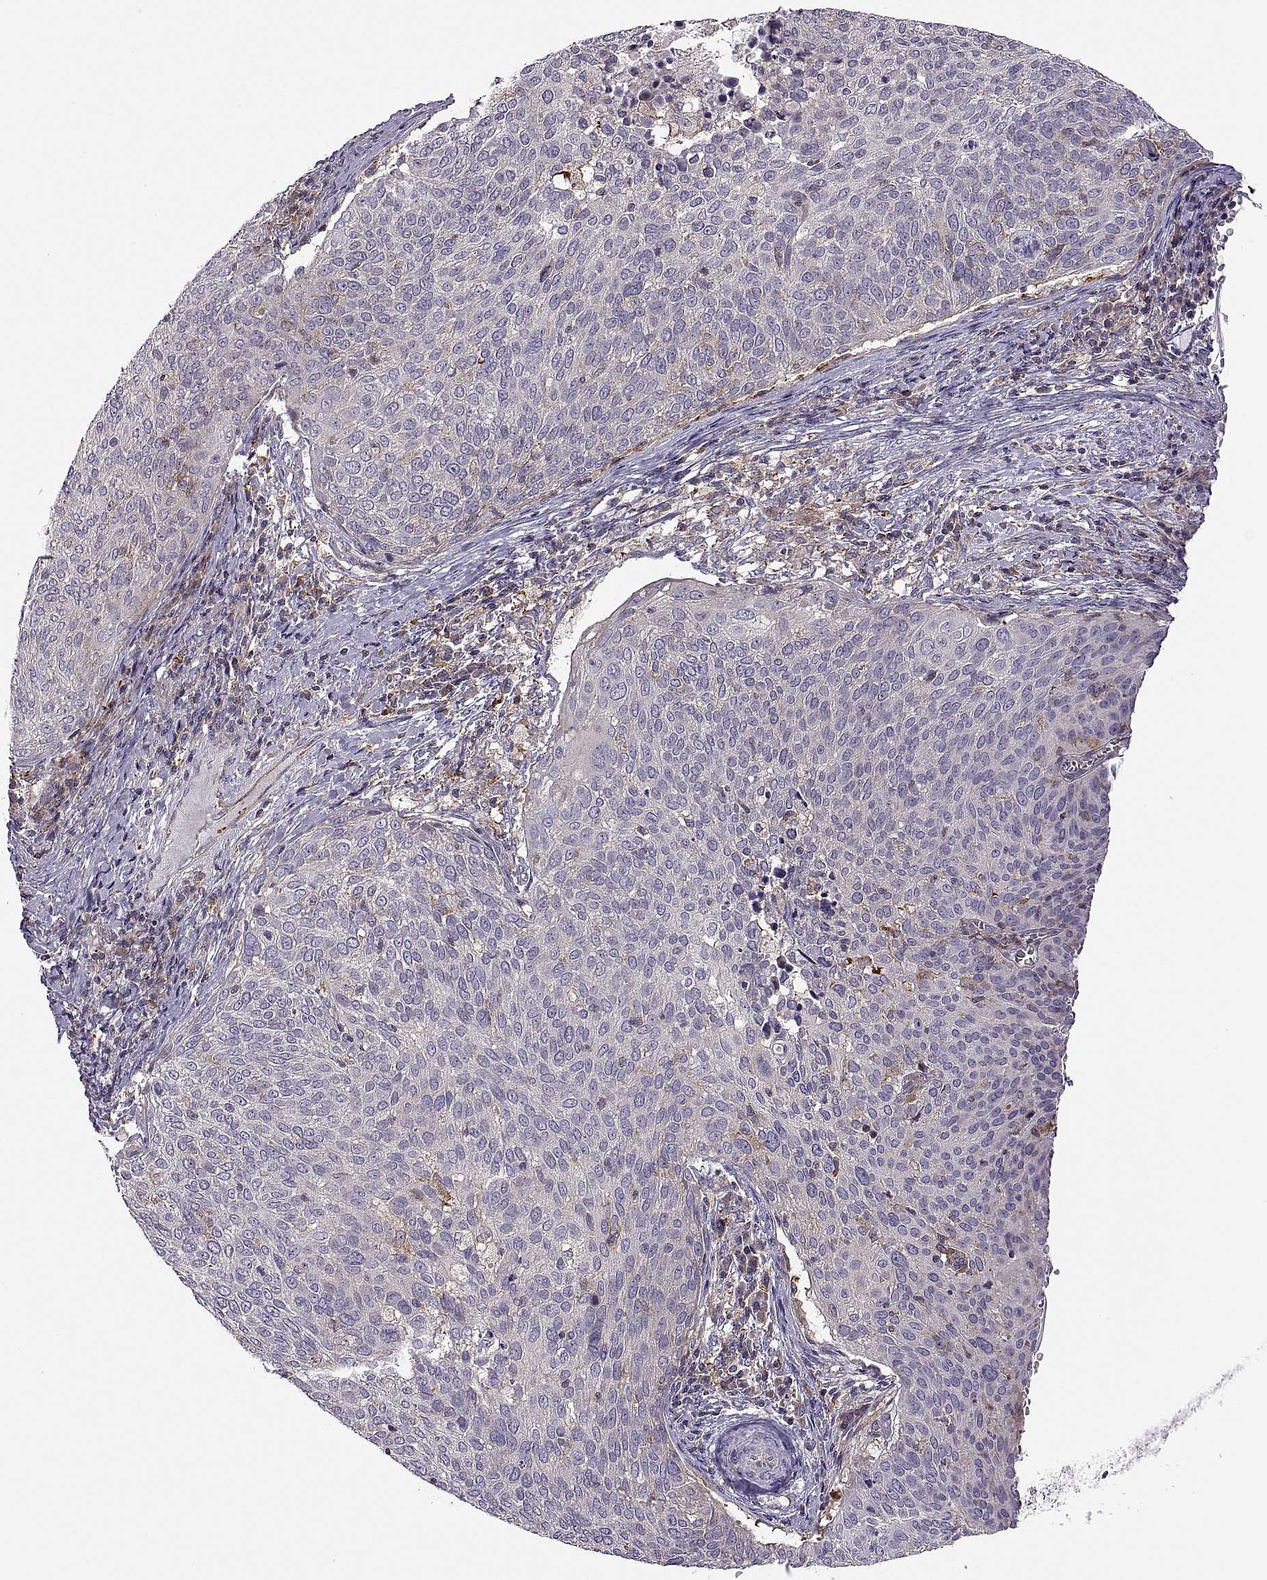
{"staining": {"intensity": "weak", "quantity": "<25%", "location": "cytoplasmic/membranous"}, "tissue": "cervical cancer", "cell_type": "Tumor cells", "image_type": "cancer", "snomed": [{"axis": "morphology", "description": "Squamous cell carcinoma, NOS"}, {"axis": "topography", "description": "Cervix"}], "caption": "Tumor cells are negative for brown protein staining in cervical cancer (squamous cell carcinoma).", "gene": "SPATA32", "patient": {"sex": "female", "age": 39}}